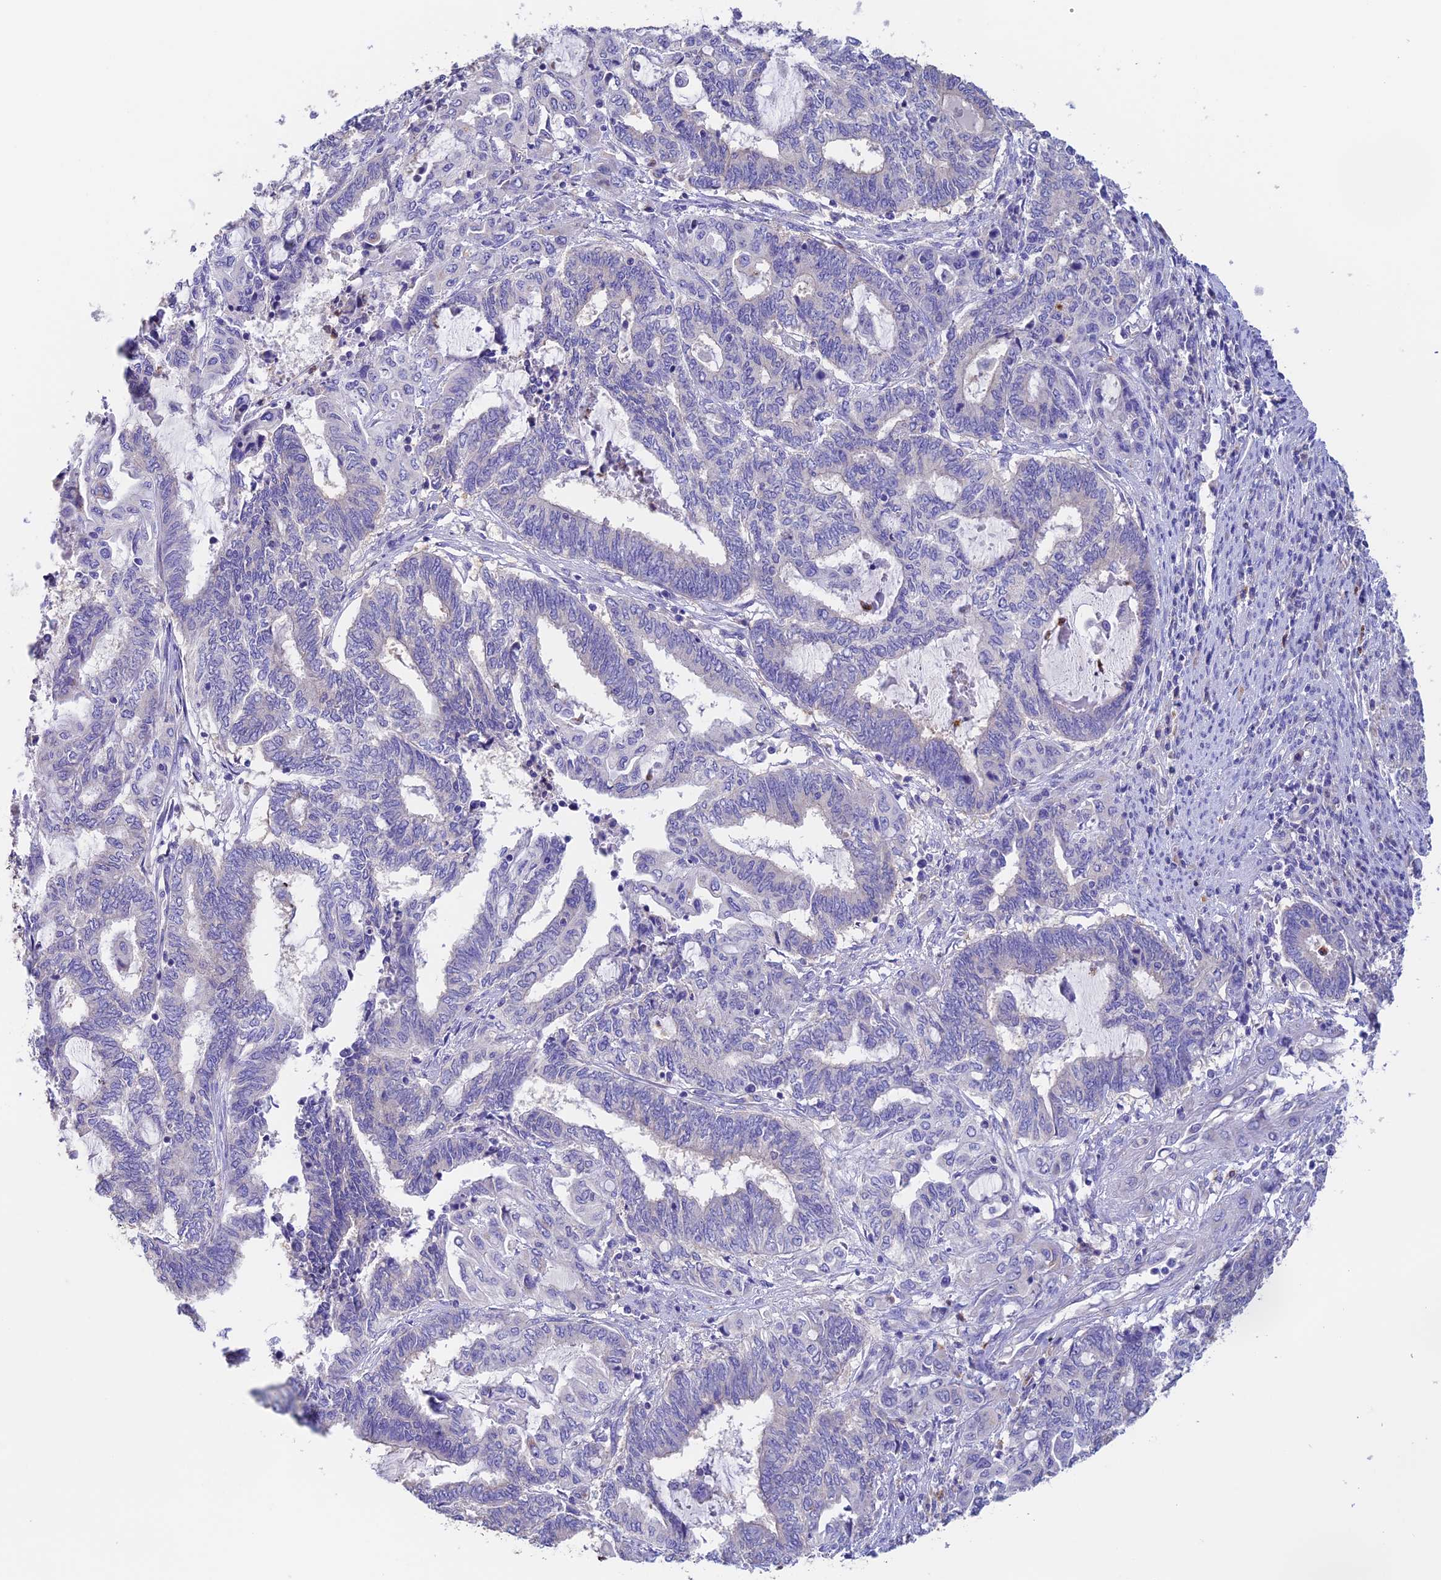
{"staining": {"intensity": "negative", "quantity": "none", "location": "none"}, "tissue": "endometrial cancer", "cell_type": "Tumor cells", "image_type": "cancer", "snomed": [{"axis": "morphology", "description": "Adenocarcinoma, NOS"}, {"axis": "topography", "description": "Uterus"}, {"axis": "topography", "description": "Endometrium"}], "caption": "IHC of human adenocarcinoma (endometrial) demonstrates no staining in tumor cells.", "gene": "EMC3", "patient": {"sex": "female", "age": 70}}